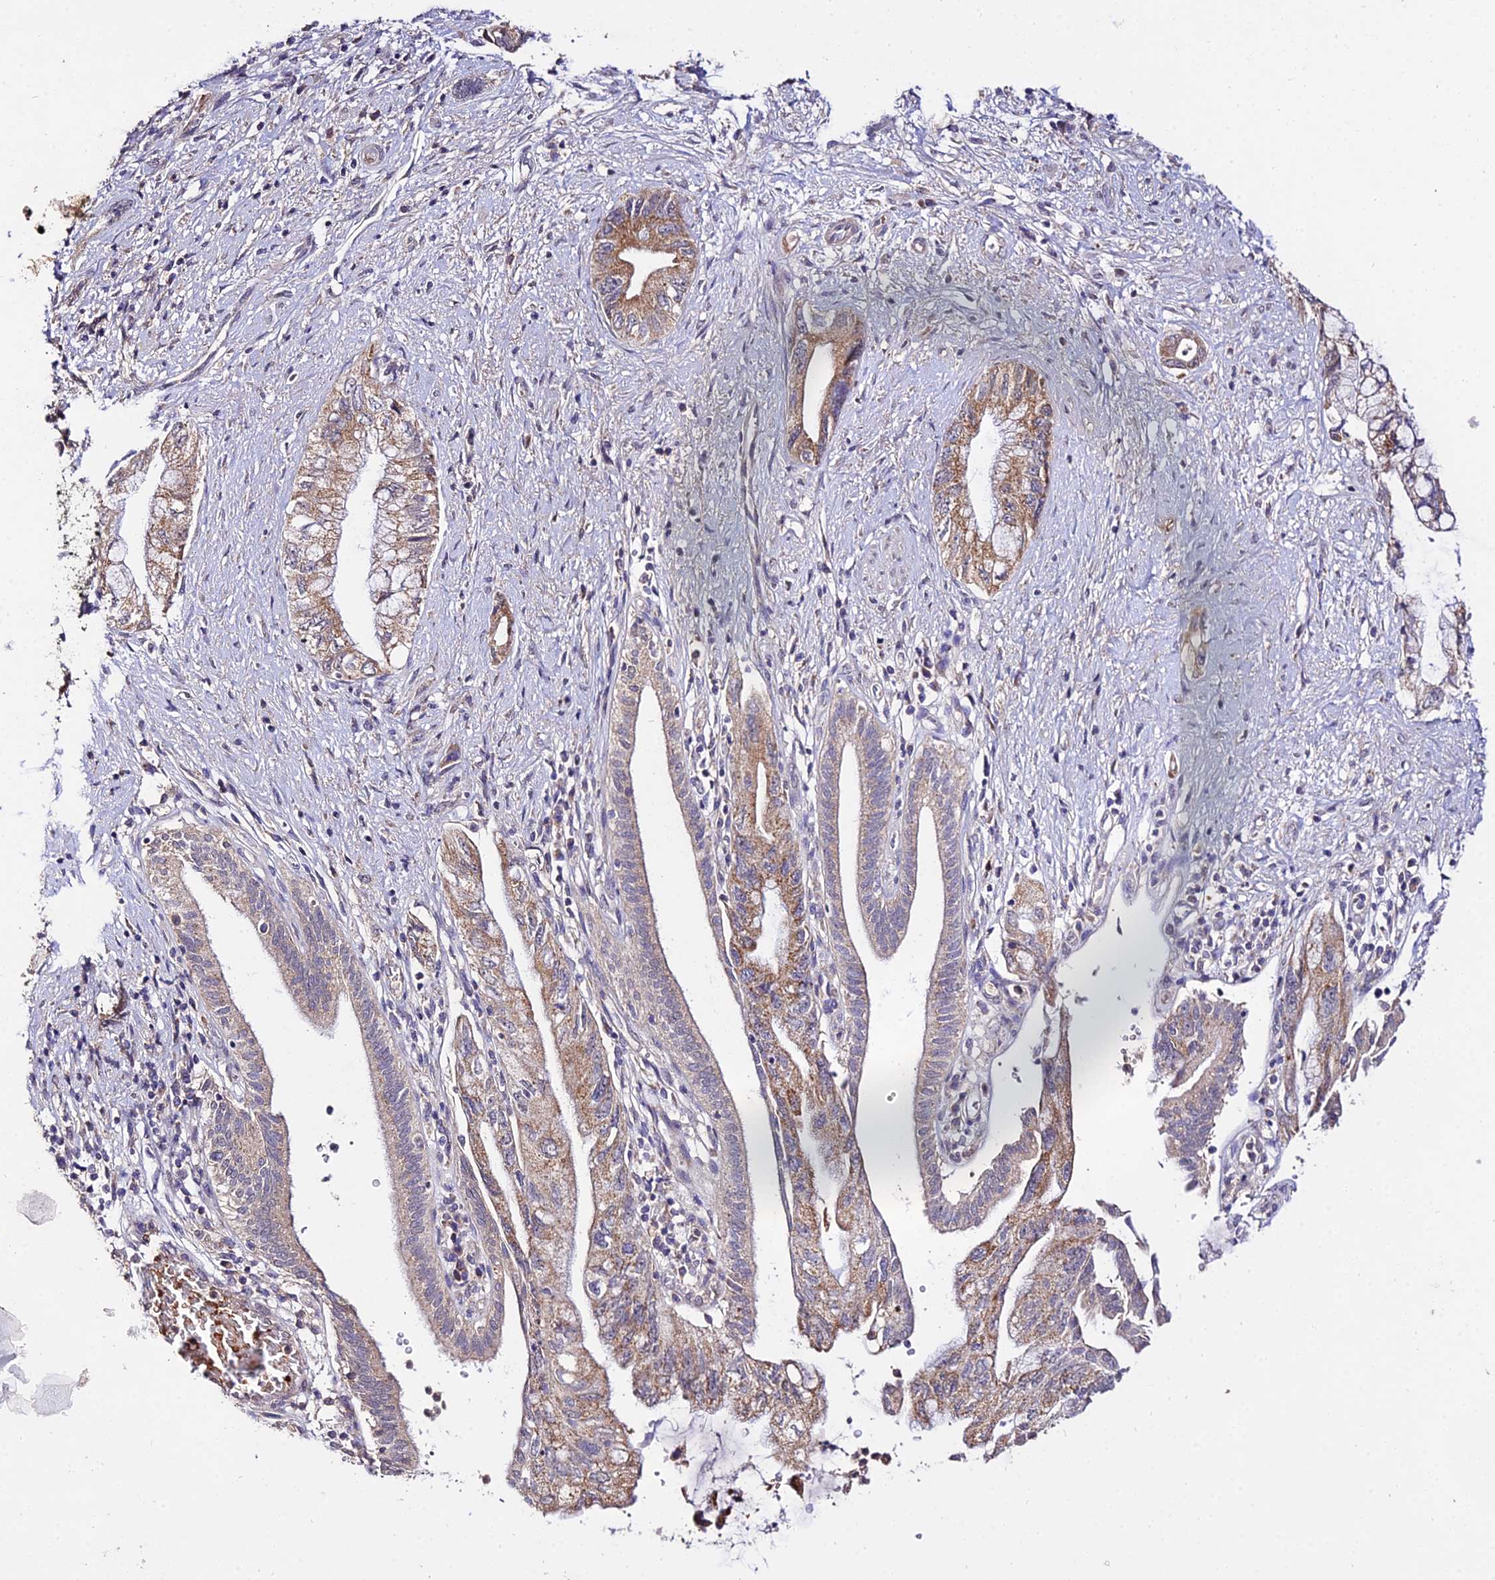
{"staining": {"intensity": "moderate", "quantity": "25%-75%", "location": "cytoplasmic/membranous"}, "tissue": "pancreatic cancer", "cell_type": "Tumor cells", "image_type": "cancer", "snomed": [{"axis": "morphology", "description": "Adenocarcinoma, NOS"}, {"axis": "topography", "description": "Pancreas"}], "caption": "The histopathology image demonstrates immunohistochemical staining of pancreatic adenocarcinoma. There is moderate cytoplasmic/membranous positivity is seen in approximately 25%-75% of tumor cells.", "gene": "WDR5B", "patient": {"sex": "female", "age": 73}}